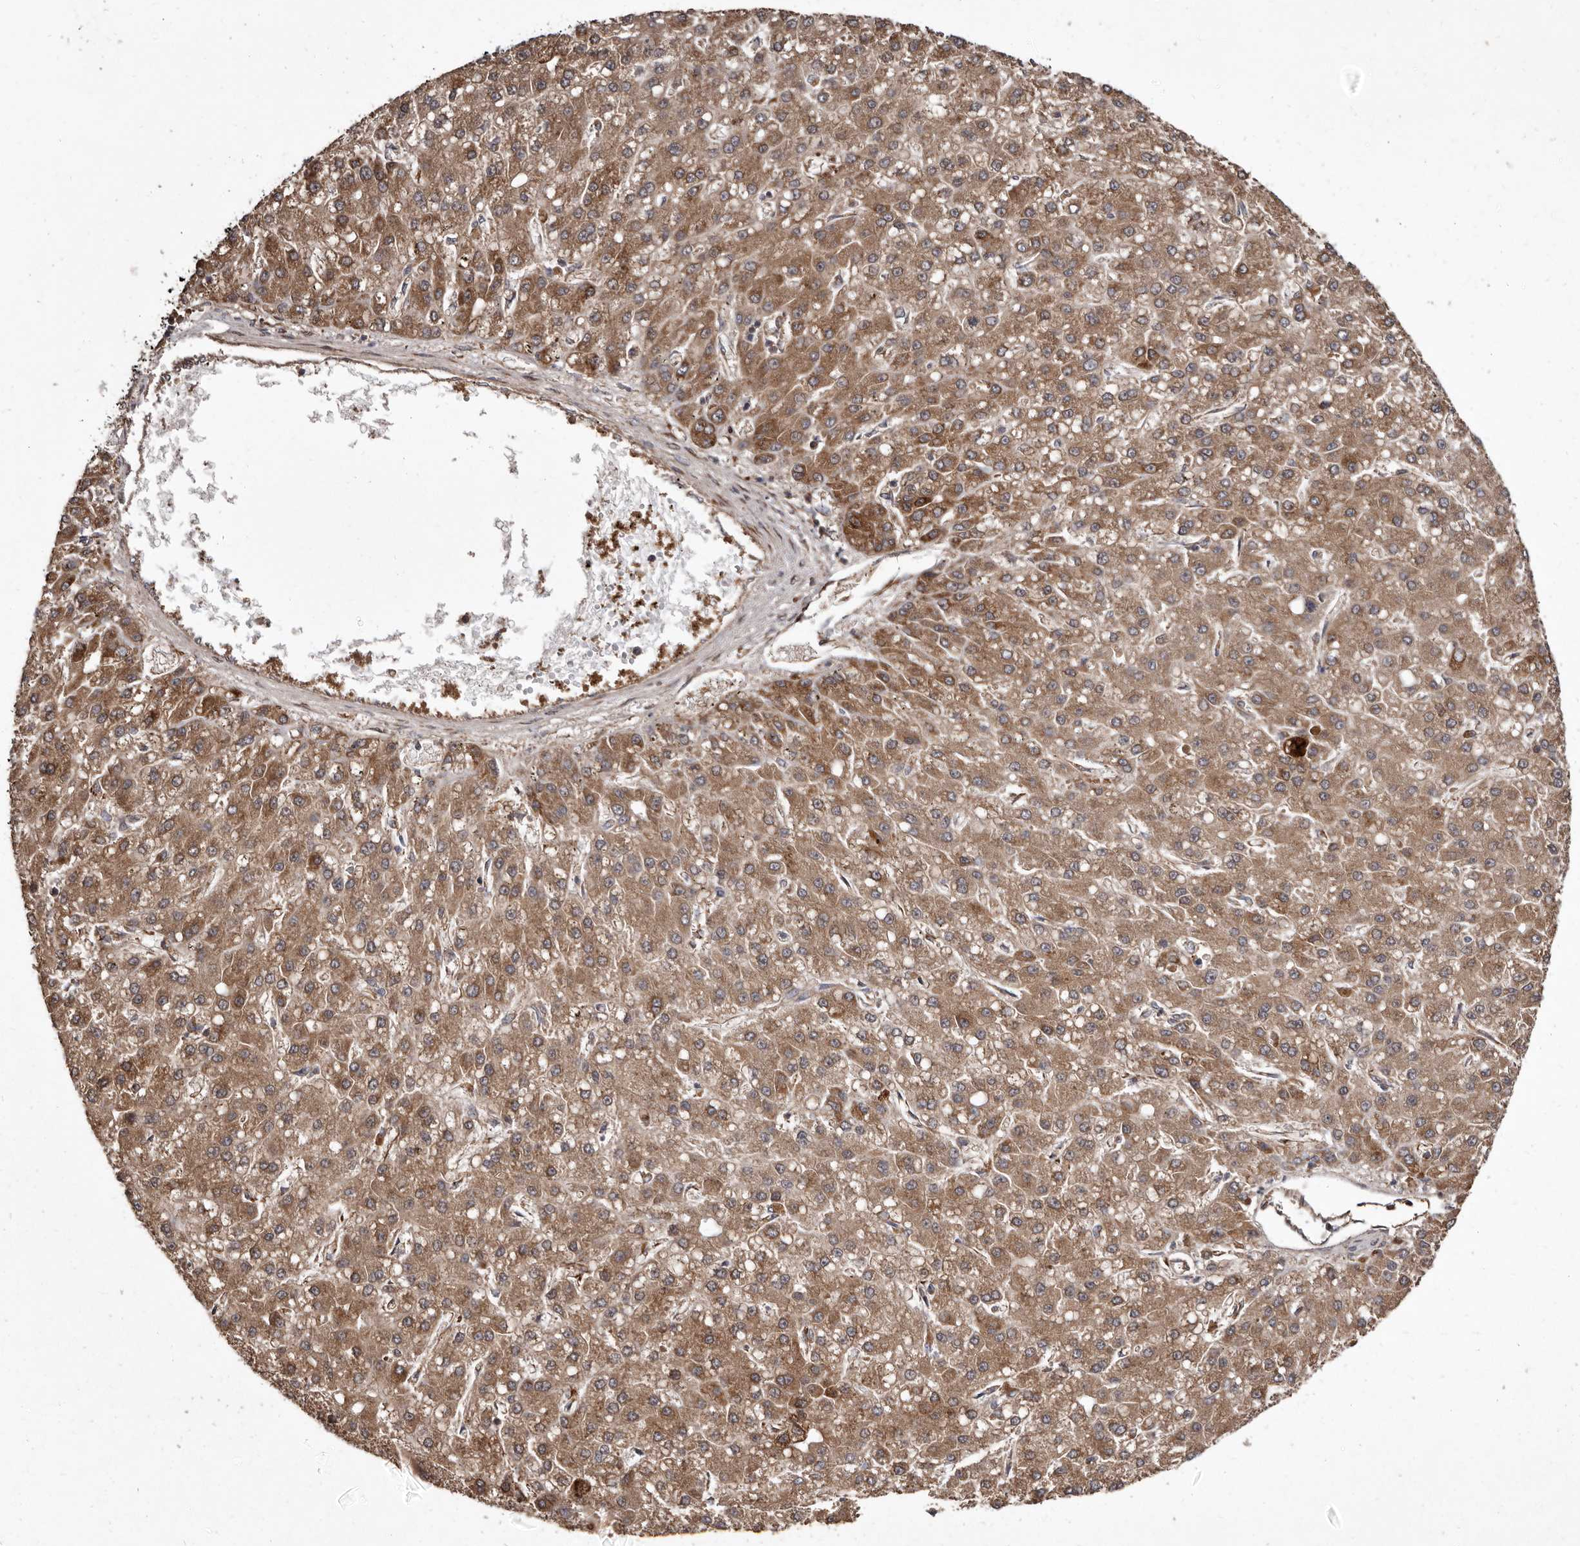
{"staining": {"intensity": "moderate", "quantity": ">75%", "location": "cytoplasmic/membranous"}, "tissue": "liver cancer", "cell_type": "Tumor cells", "image_type": "cancer", "snomed": [{"axis": "morphology", "description": "Carcinoma, Hepatocellular, NOS"}, {"axis": "topography", "description": "Liver"}], "caption": "Tumor cells show medium levels of moderate cytoplasmic/membranous expression in about >75% of cells in human hepatocellular carcinoma (liver). (DAB IHC, brown staining for protein, blue staining for nuclei).", "gene": "FLAD1", "patient": {"sex": "male", "age": 67}}